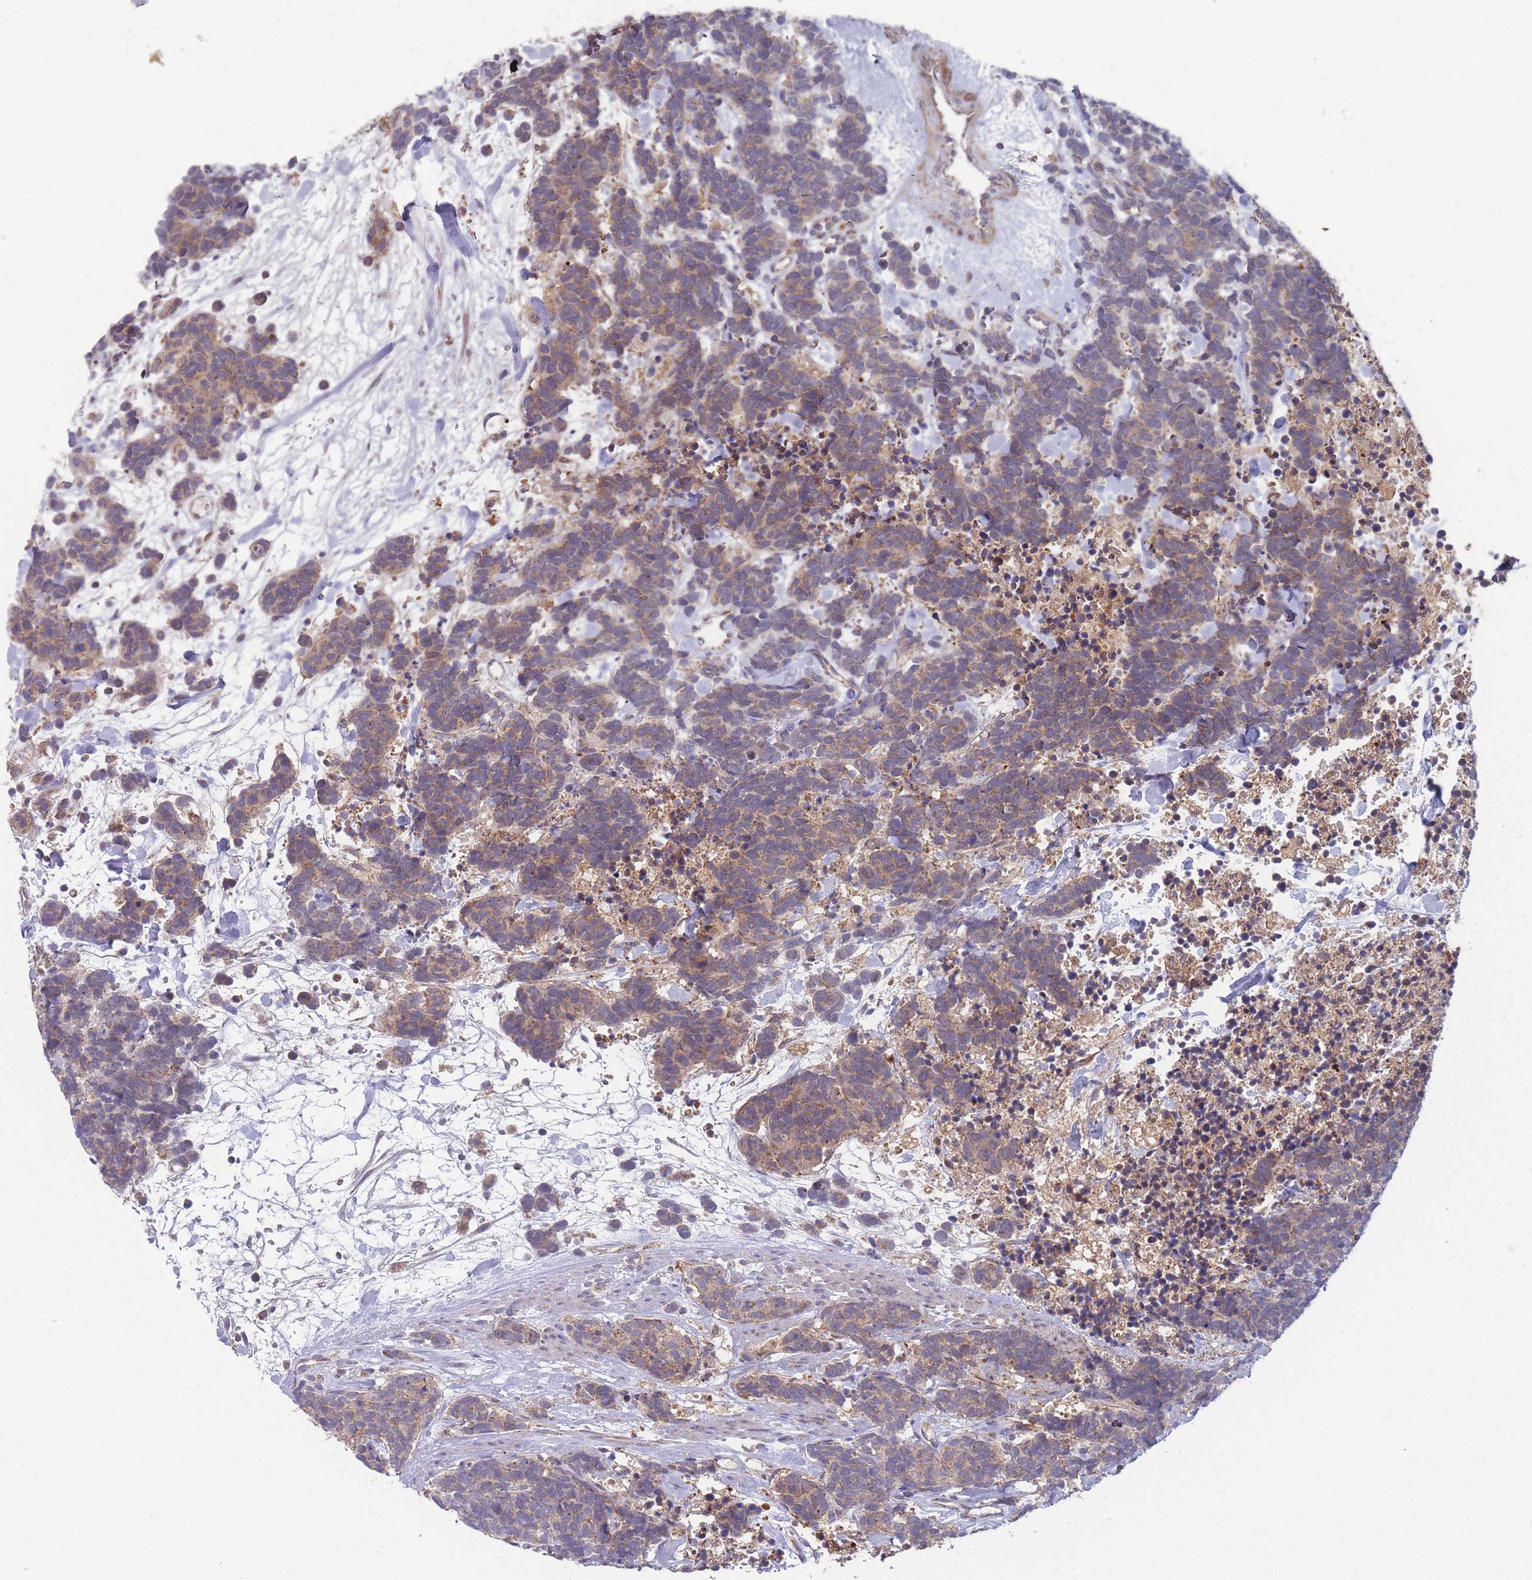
{"staining": {"intensity": "moderate", "quantity": ">75%", "location": "cytoplasmic/membranous"}, "tissue": "carcinoid", "cell_type": "Tumor cells", "image_type": "cancer", "snomed": [{"axis": "morphology", "description": "Carcinoma, NOS"}, {"axis": "morphology", "description": "Carcinoid, malignant, NOS"}, {"axis": "topography", "description": "Prostate"}], "caption": "Human carcinoma stained with a protein marker displays moderate staining in tumor cells.", "gene": "SLC35B4", "patient": {"sex": "male", "age": 57}}